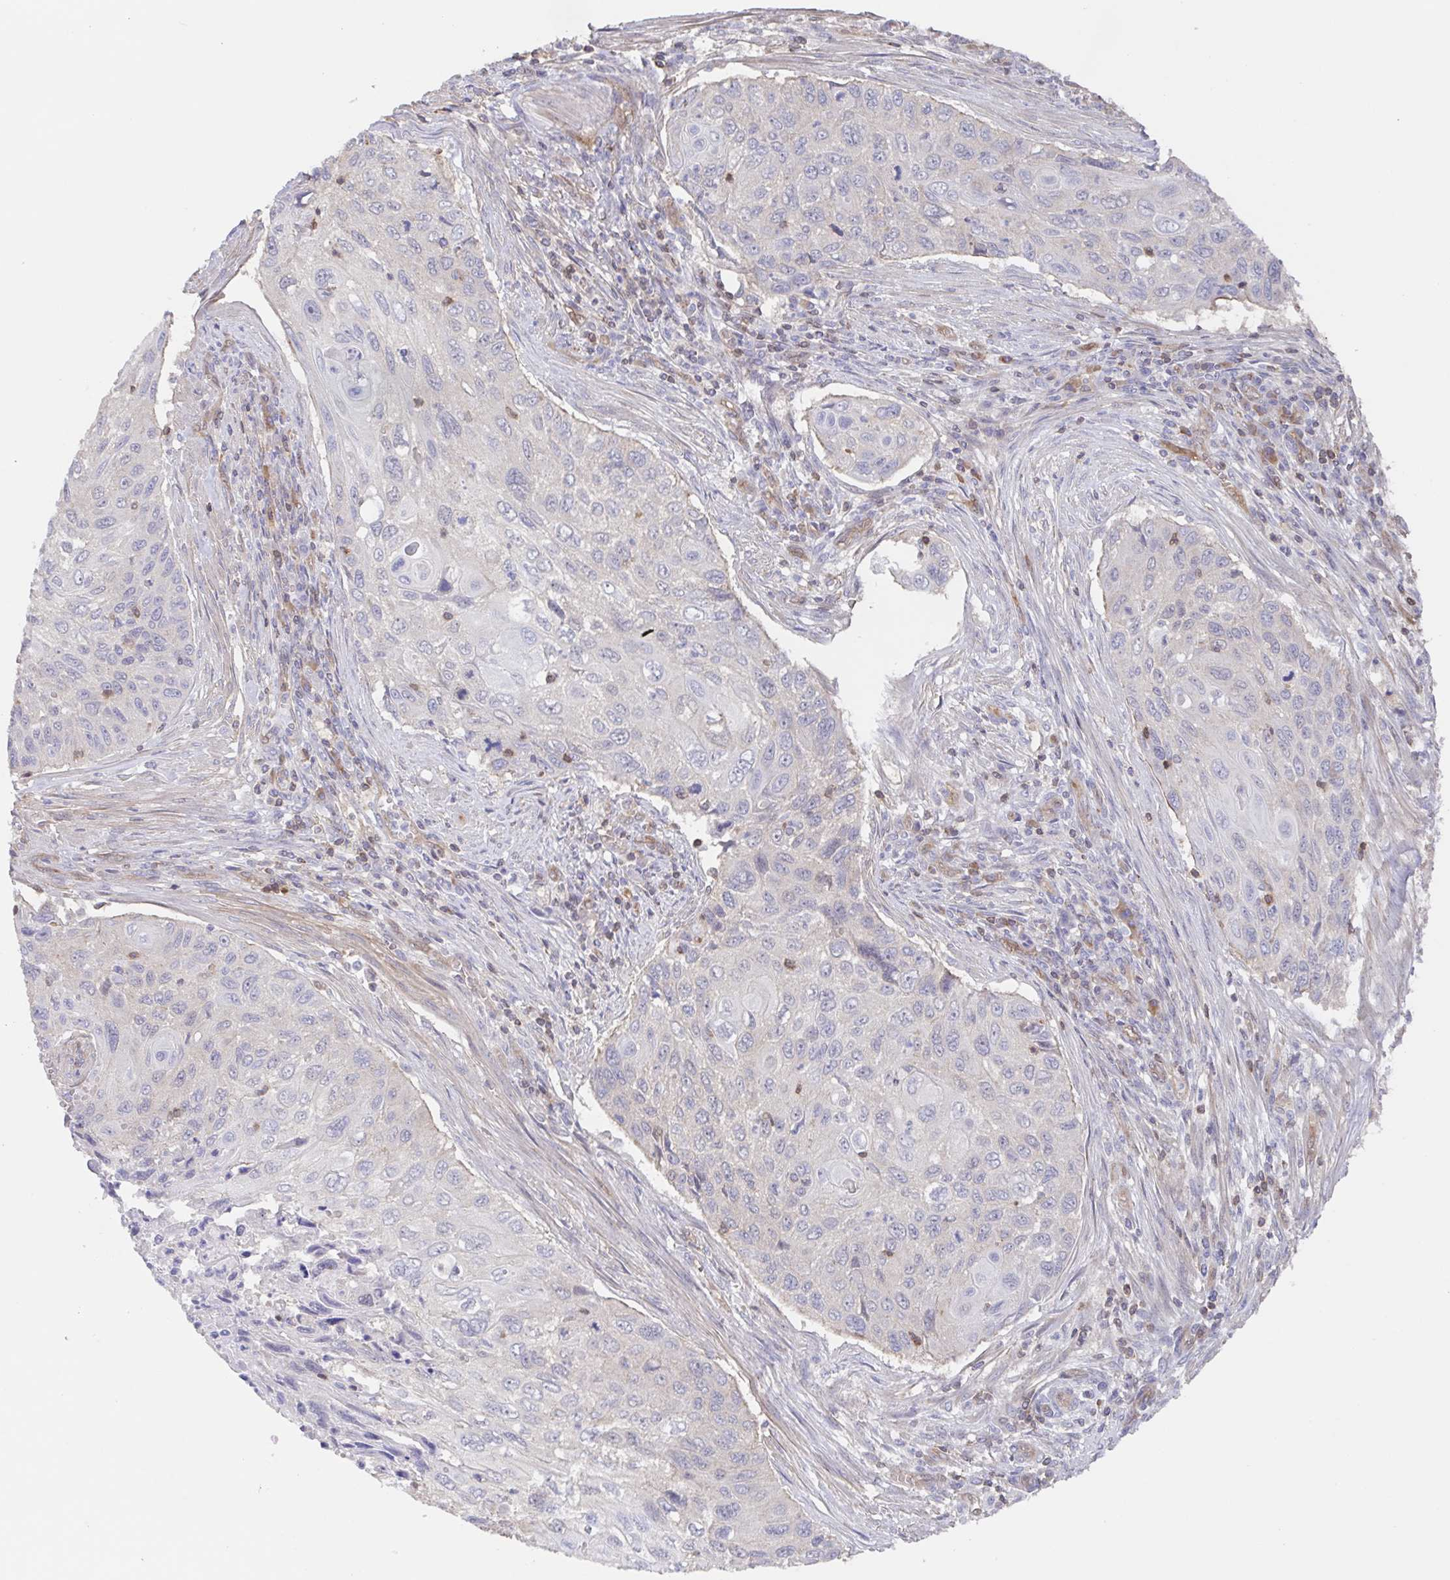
{"staining": {"intensity": "negative", "quantity": "none", "location": "none"}, "tissue": "cervical cancer", "cell_type": "Tumor cells", "image_type": "cancer", "snomed": [{"axis": "morphology", "description": "Squamous cell carcinoma, NOS"}, {"axis": "topography", "description": "Cervix"}], "caption": "Immunohistochemistry (IHC) photomicrograph of neoplastic tissue: cervical cancer stained with DAB exhibits no significant protein staining in tumor cells.", "gene": "AGFG2", "patient": {"sex": "female", "age": 70}}